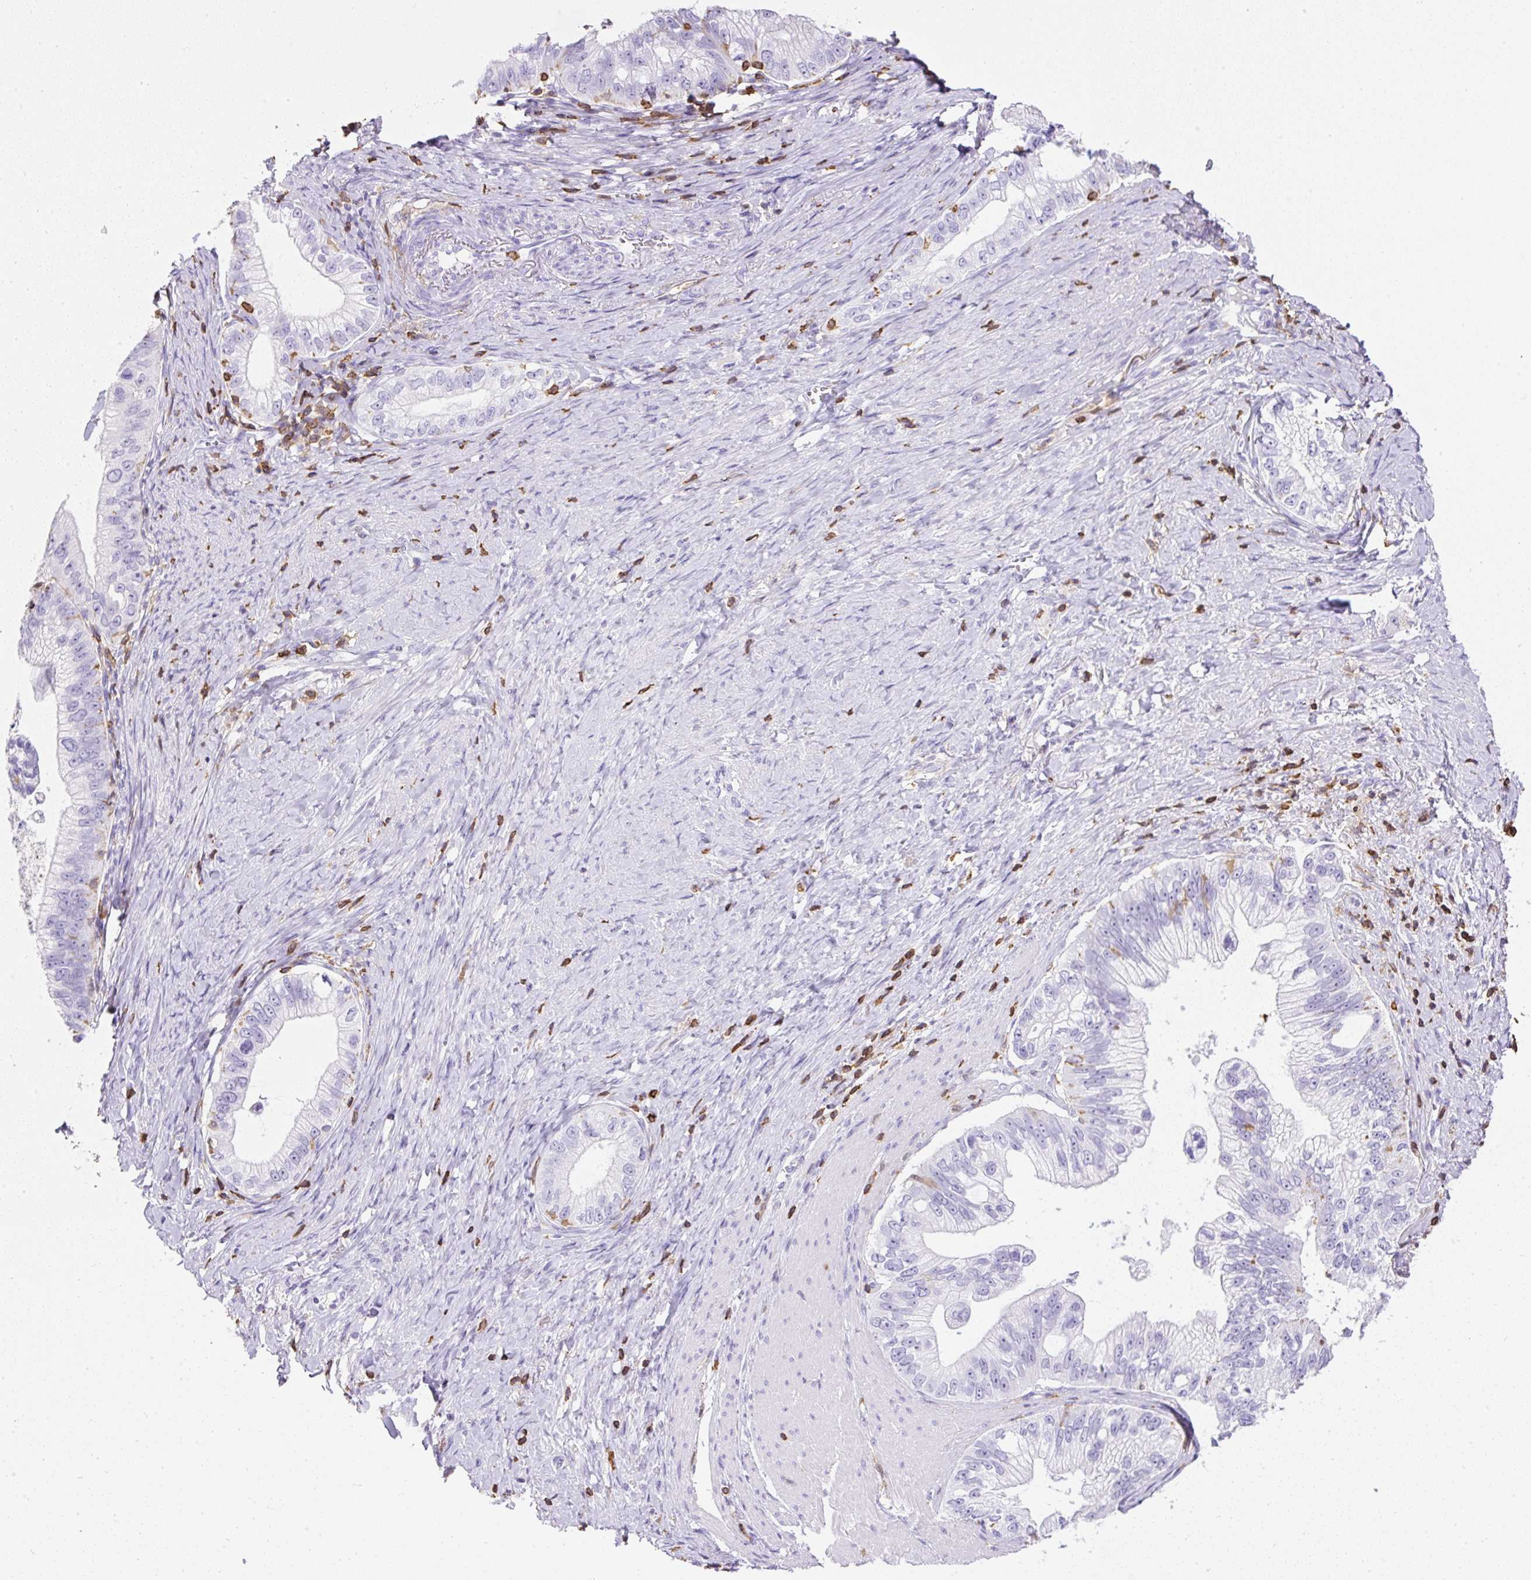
{"staining": {"intensity": "negative", "quantity": "none", "location": "none"}, "tissue": "pancreatic cancer", "cell_type": "Tumor cells", "image_type": "cancer", "snomed": [{"axis": "morphology", "description": "Adenocarcinoma, NOS"}, {"axis": "topography", "description": "Pancreas"}], "caption": "Protein analysis of pancreatic cancer (adenocarcinoma) exhibits no significant staining in tumor cells. (DAB (3,3'-diaminobenzidine) IHC with hematoxylin counter stain).", "gene": "FAM228B", "patient": {"sex": "male", "age": 70}}